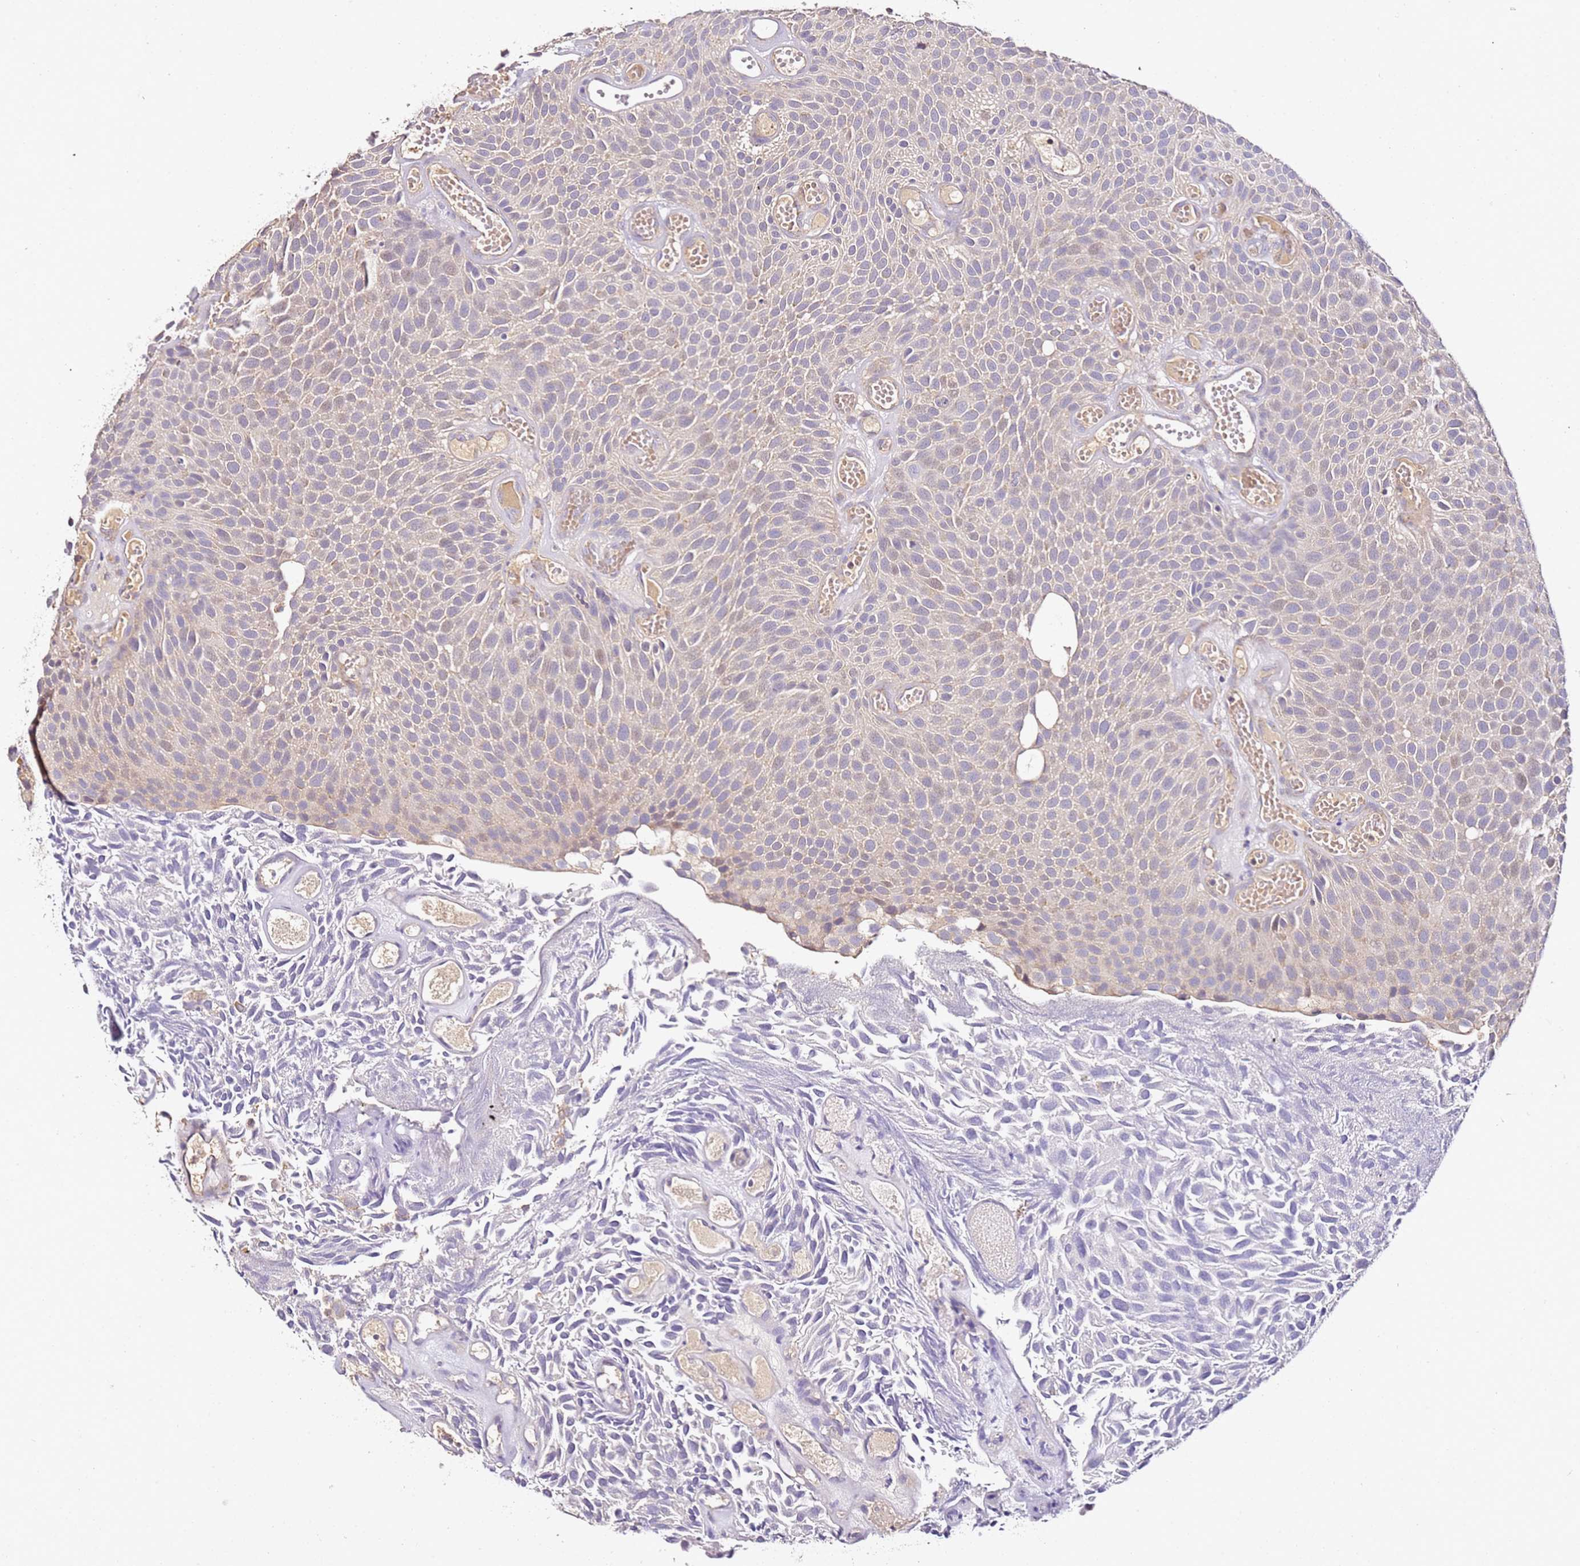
{"staining": {"intensity": "weak", "quantity": "<25%", "location": "cytoplasmic/membranous"}, "tissue": "urothelial cancer", "cell_type": "Tumor cells", "image_type": "cancer", "snomed": [{"axis": "morphology", "description": "Urothelial carcinoma, Low grade"}, {"axis": "topography", "description": "Urinary bladder"}], "caption": "Immunohistochemical staining of urothelial cancer reveals no significant staining in tumor cells.", "gene": "OR2B11", "patient": {"sex": "male", "age": 89}}